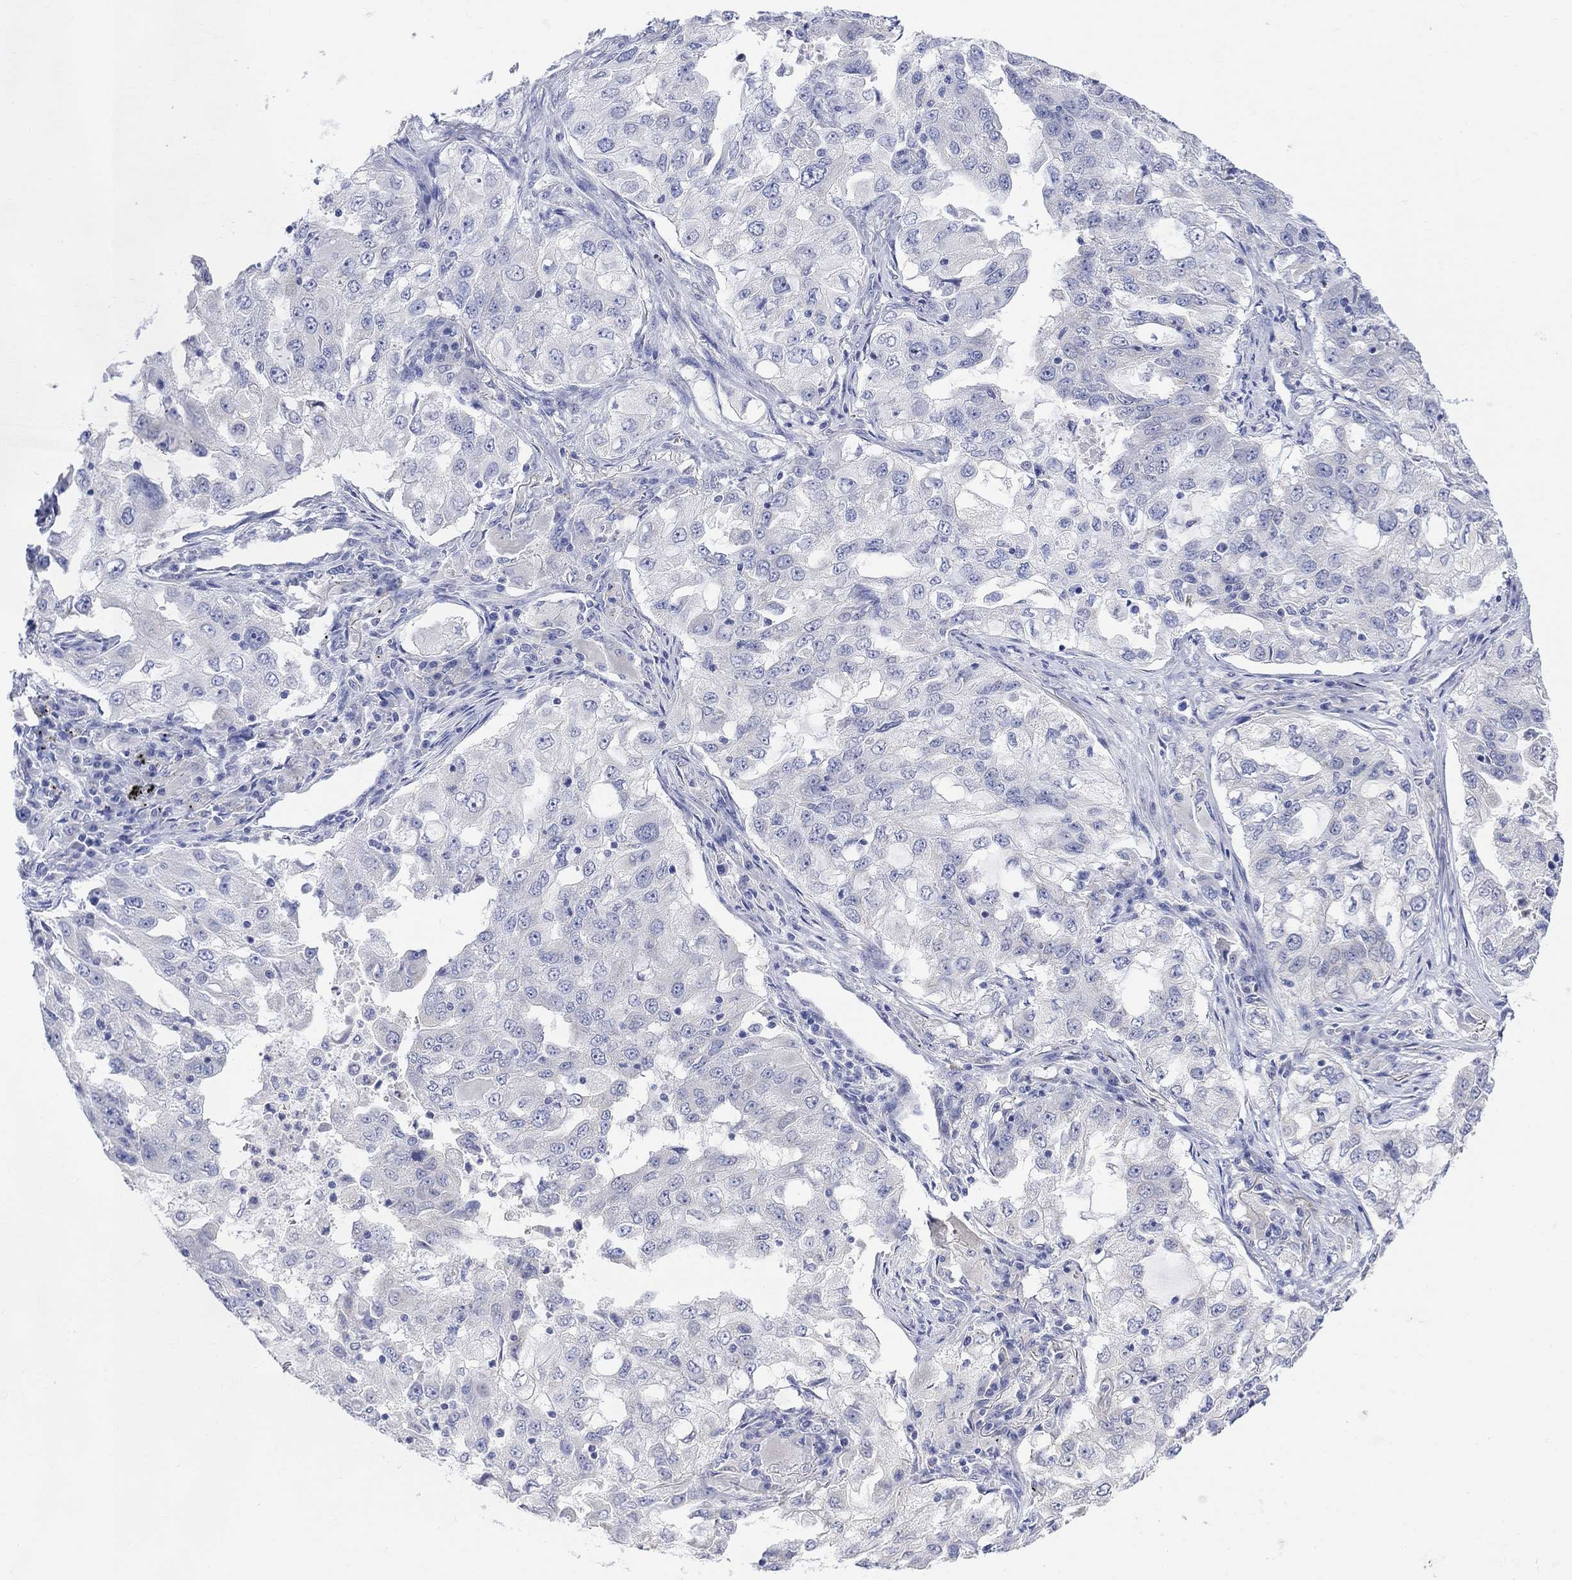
{"staining": {"intensity": "negative", "quantity": "none", "location": "none"}, "tissue": "lung cancer", "cell_type": "Tumor cells", "image_type": "cancer", "snomed": [{"axis": "morphology", "description": "Adenocarcinoma, NOS"}, {"axis": "topography", "description": "Lung"}], "caption": "Lung cancer (adenocarcinoma) was stained to show a protein in brown. There is no significant expression in tumor cells. (DAB (3,3'-diaminobenzidine) immunohistochemistry (IHC) visualized using brightfield microscopy, high magnification).", "gene": "FBP2", "patient": {"sex": "female", "age": 61}}